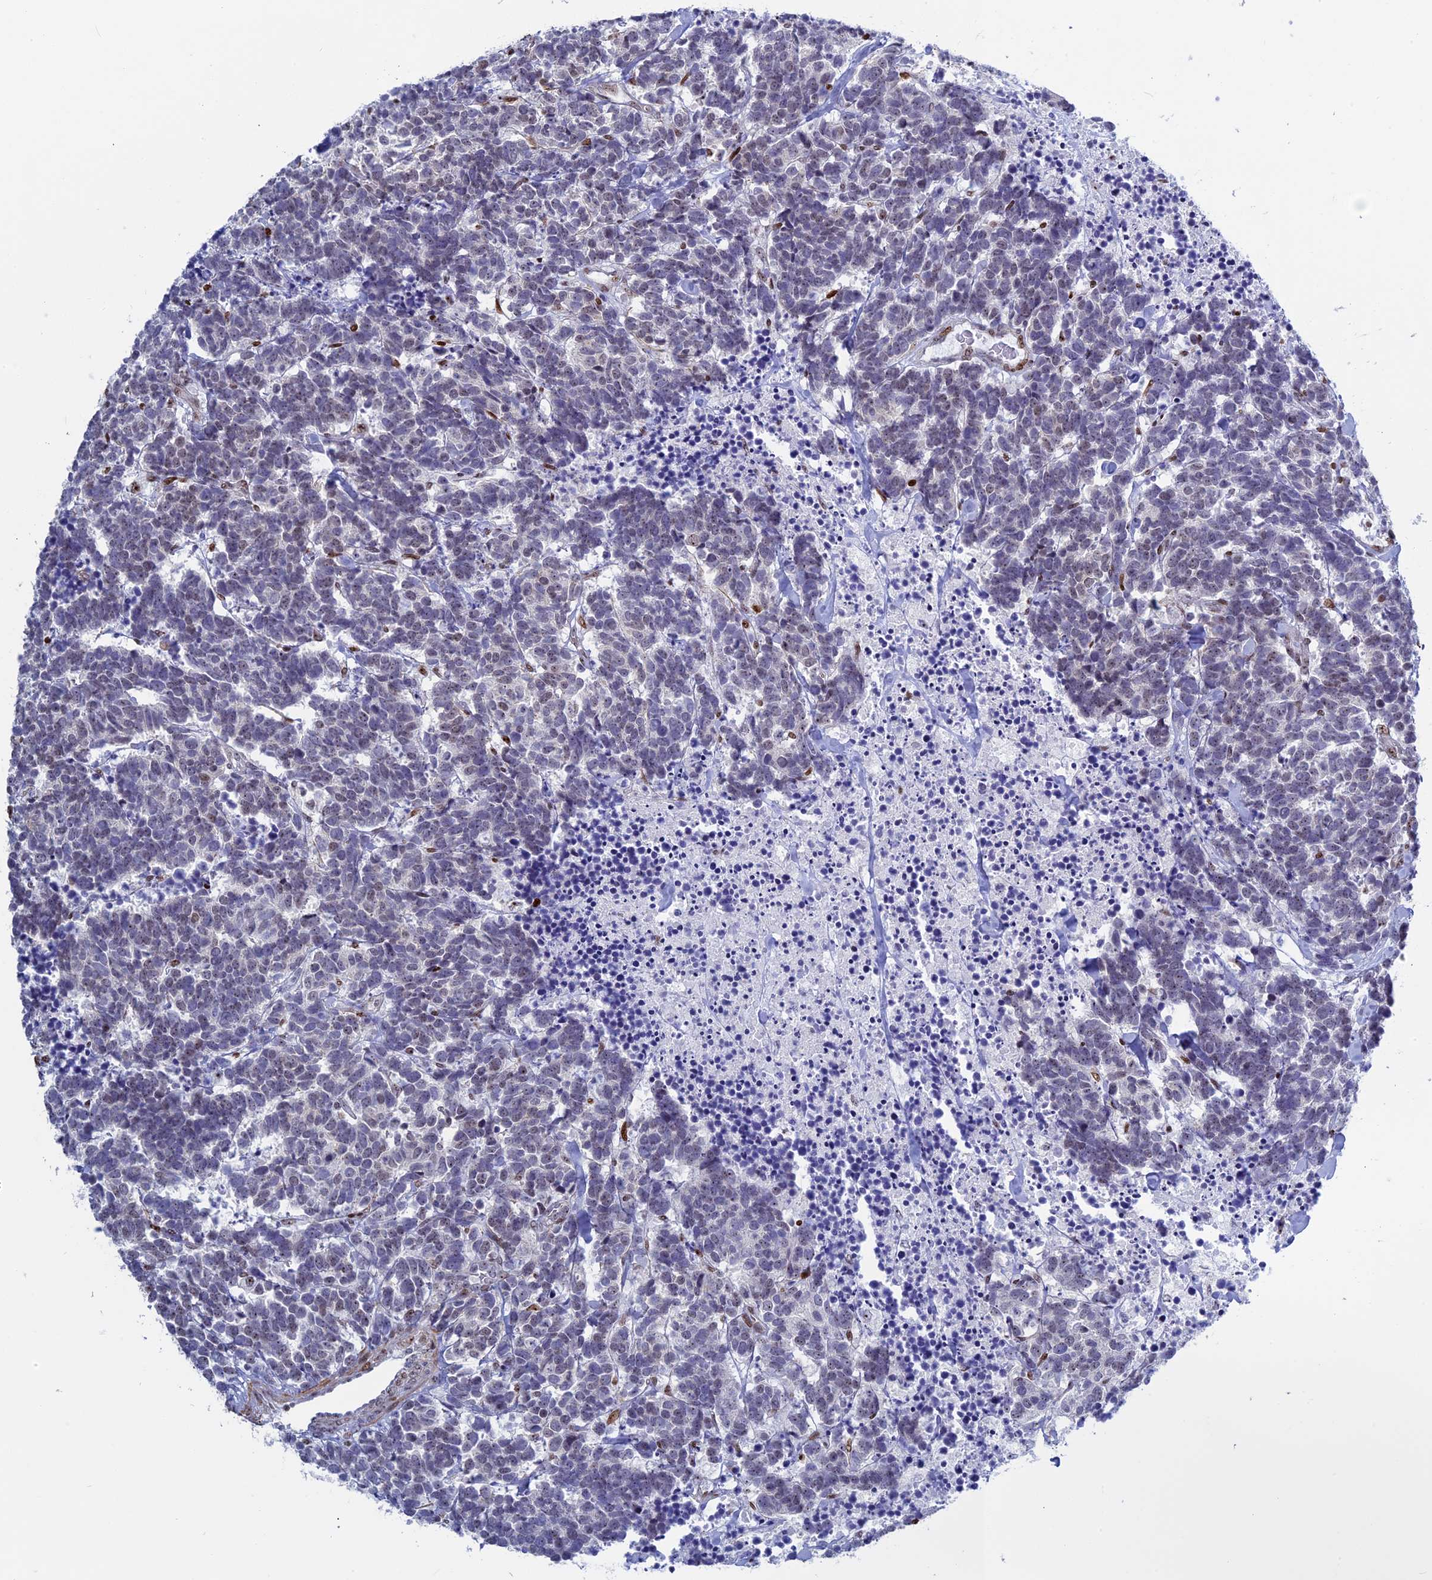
{"staining": {"intensity": "weak", "quantity": "<25%", "location": "nuclear"}, "tissue": "carcinoid", "cell_type": "Tumor cells", "image_type": "cancer", "snomed": [{"axis": "morphology", "description": "Carcinoma, NOS"}, {"axis": "morphology", "description": "Carcinoid, malignant, NOS"}, {"axis": "topography", "description": "Urinary bladder"}], "caption": "Tumor cells are negative for protein expression in human carcinoid.", "gene": "CCDC86", "patient": {"sex": "male", "age": 57}}